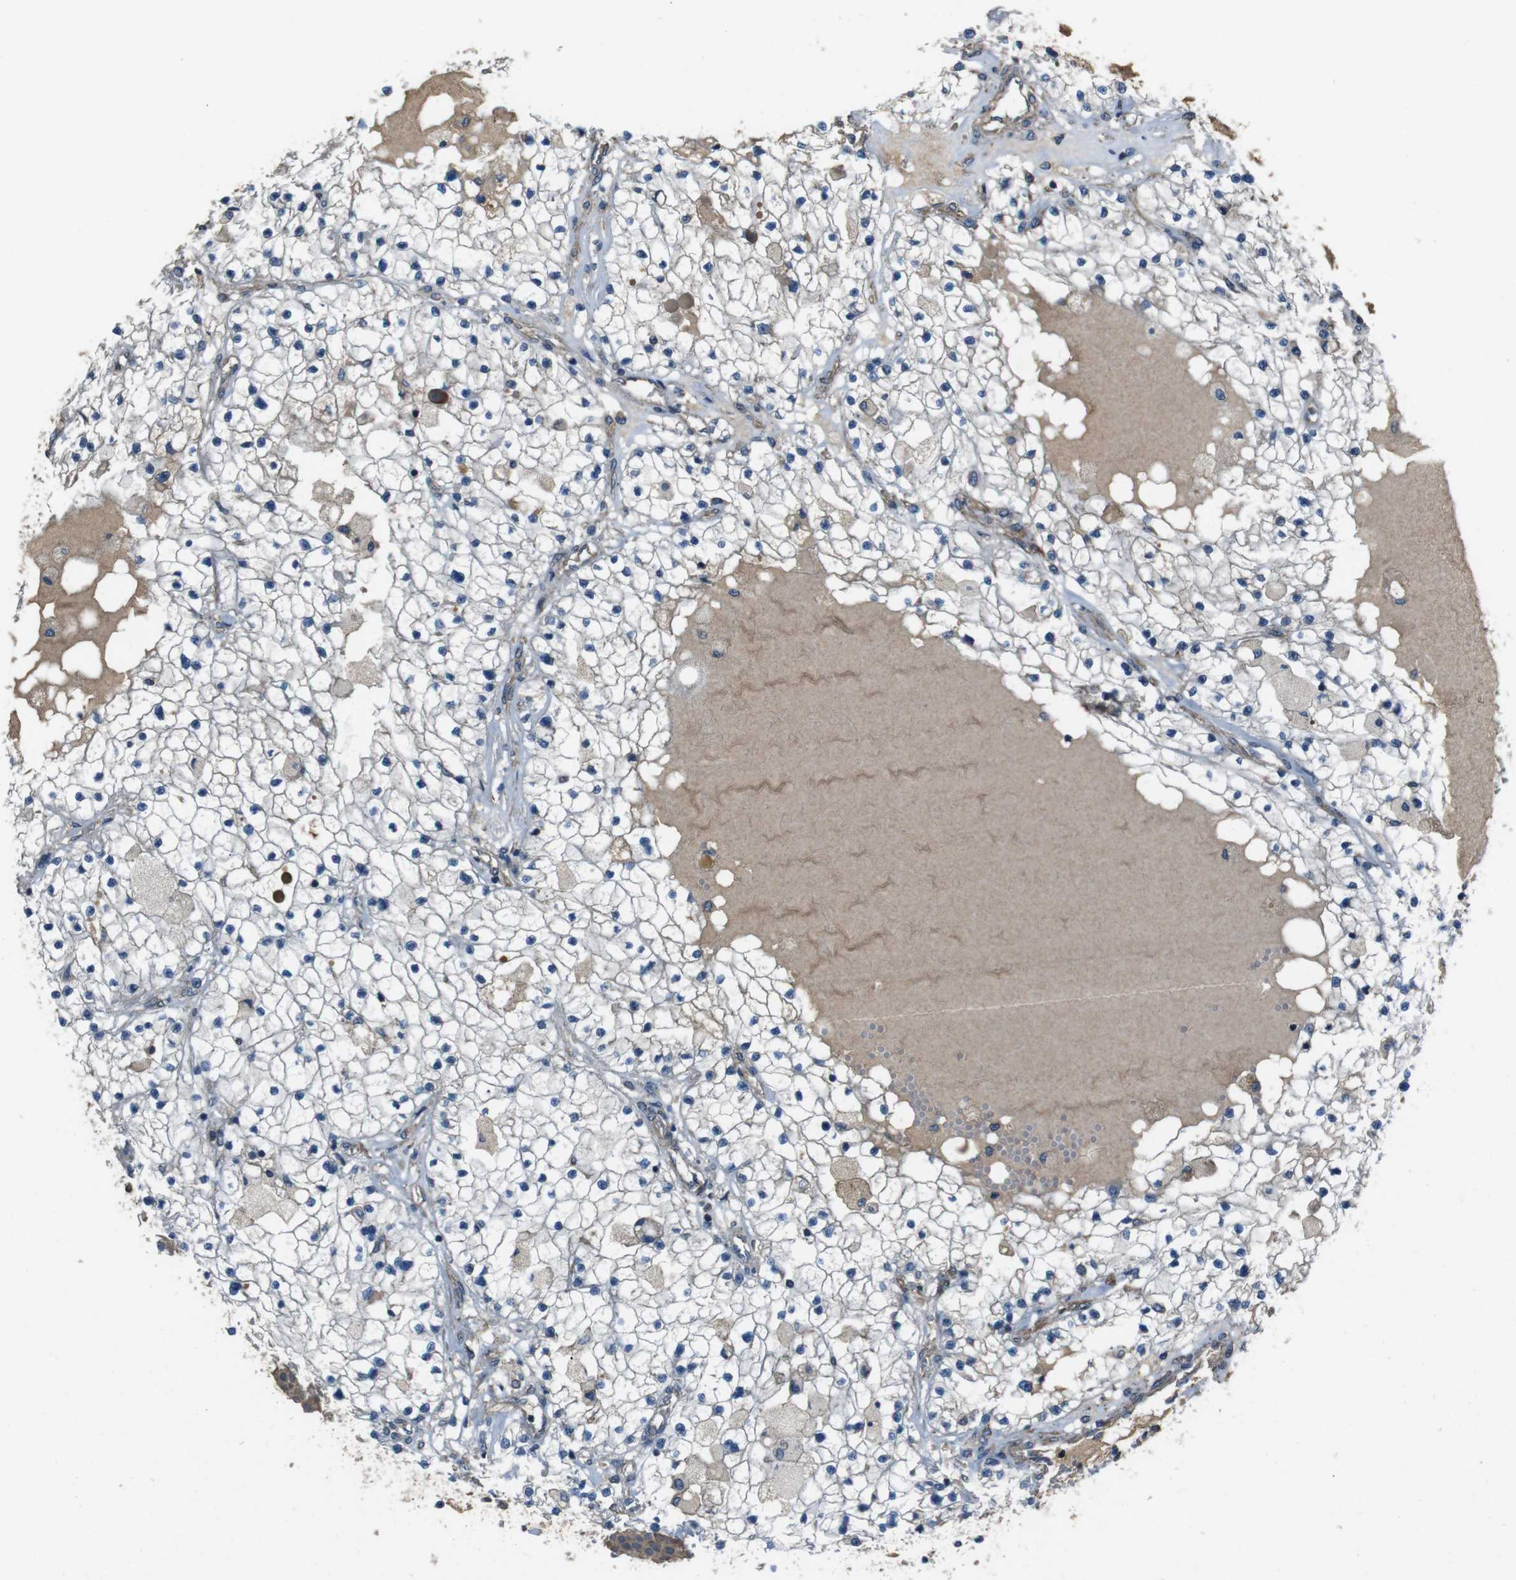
{"staining": {"intensity": "negative", "quantity": "none", "location": "none"}, "tissue": "renal cancer", "cell_type": "Tumor cells", "image_type": "cancer", "snomed": [{"axis": "morphology", "description": "Adenocarcinoma, NOS"}, {"axis": "topography", "description": "Kidney"}], "caption": "High power microscopy histopathology image of an immunohistochemistry (IHC) histopathology image of renal cancer, revealing no significant staining in tumor cells.", "gene": "FUT2", "patient": {"sex": "male", "age": 68}}